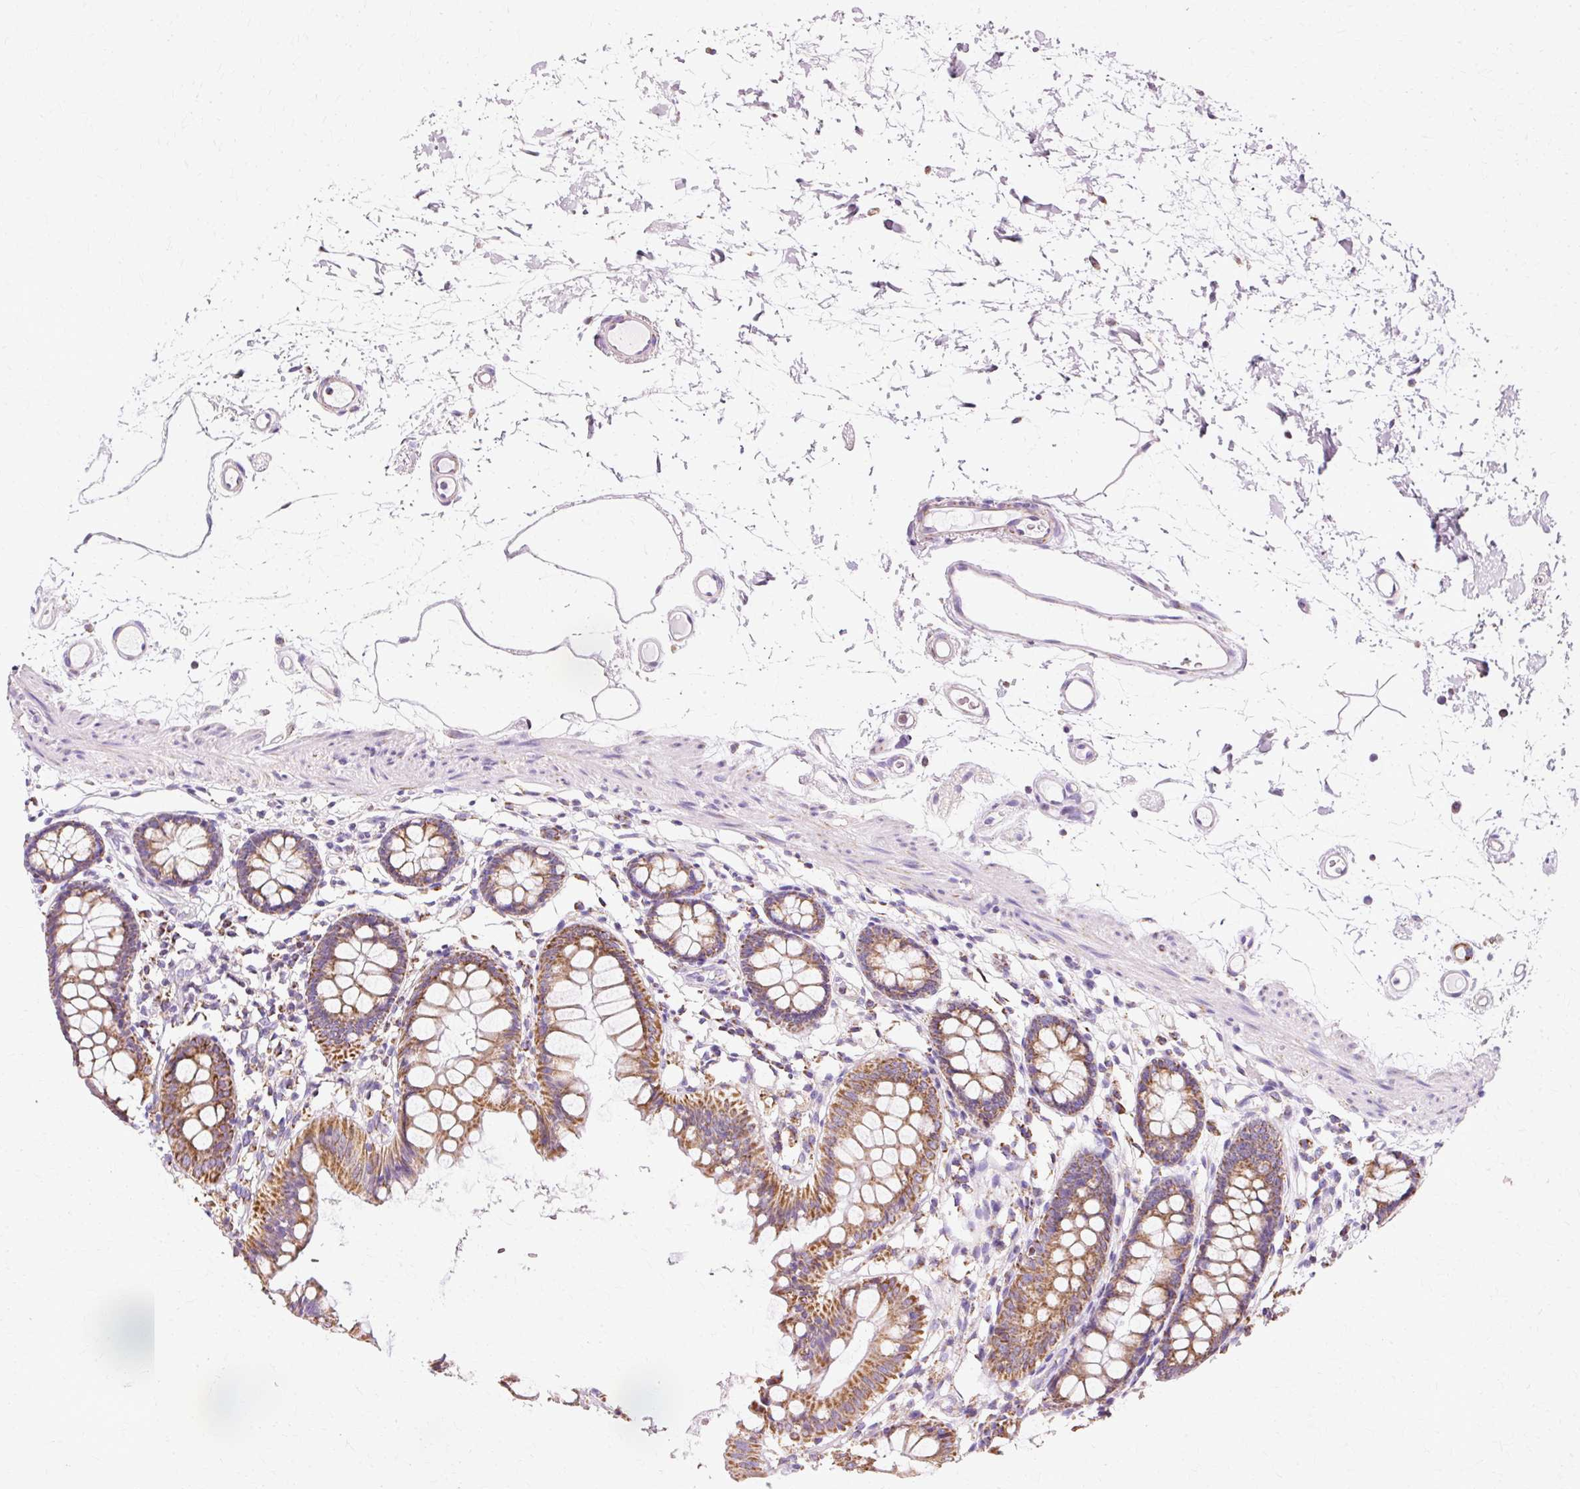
{"staining": {"intensity": "negative", "quantity": "none", "location": "none"}, "tissue": "colon", "cell_type": "Endothelial cells", "image_type": "normal", "snomed": [{"axis": "morphology", "description": "Normal tissue, NOS"}, {"axis": "topography", "description": "Colon"}], "caption": "An IHC micrograph of unremarkable colon is shown. There is no staining in endothelial cells of colon. (Stains: DAB (3,3'-diaminobenzidine) immunohistochemistry with hematoxylin counter stain, Microscopy: brightfield microscopy at high magnification).", "gene": "ATP5PO", "patient": {"sex": "female", "age": 84}}